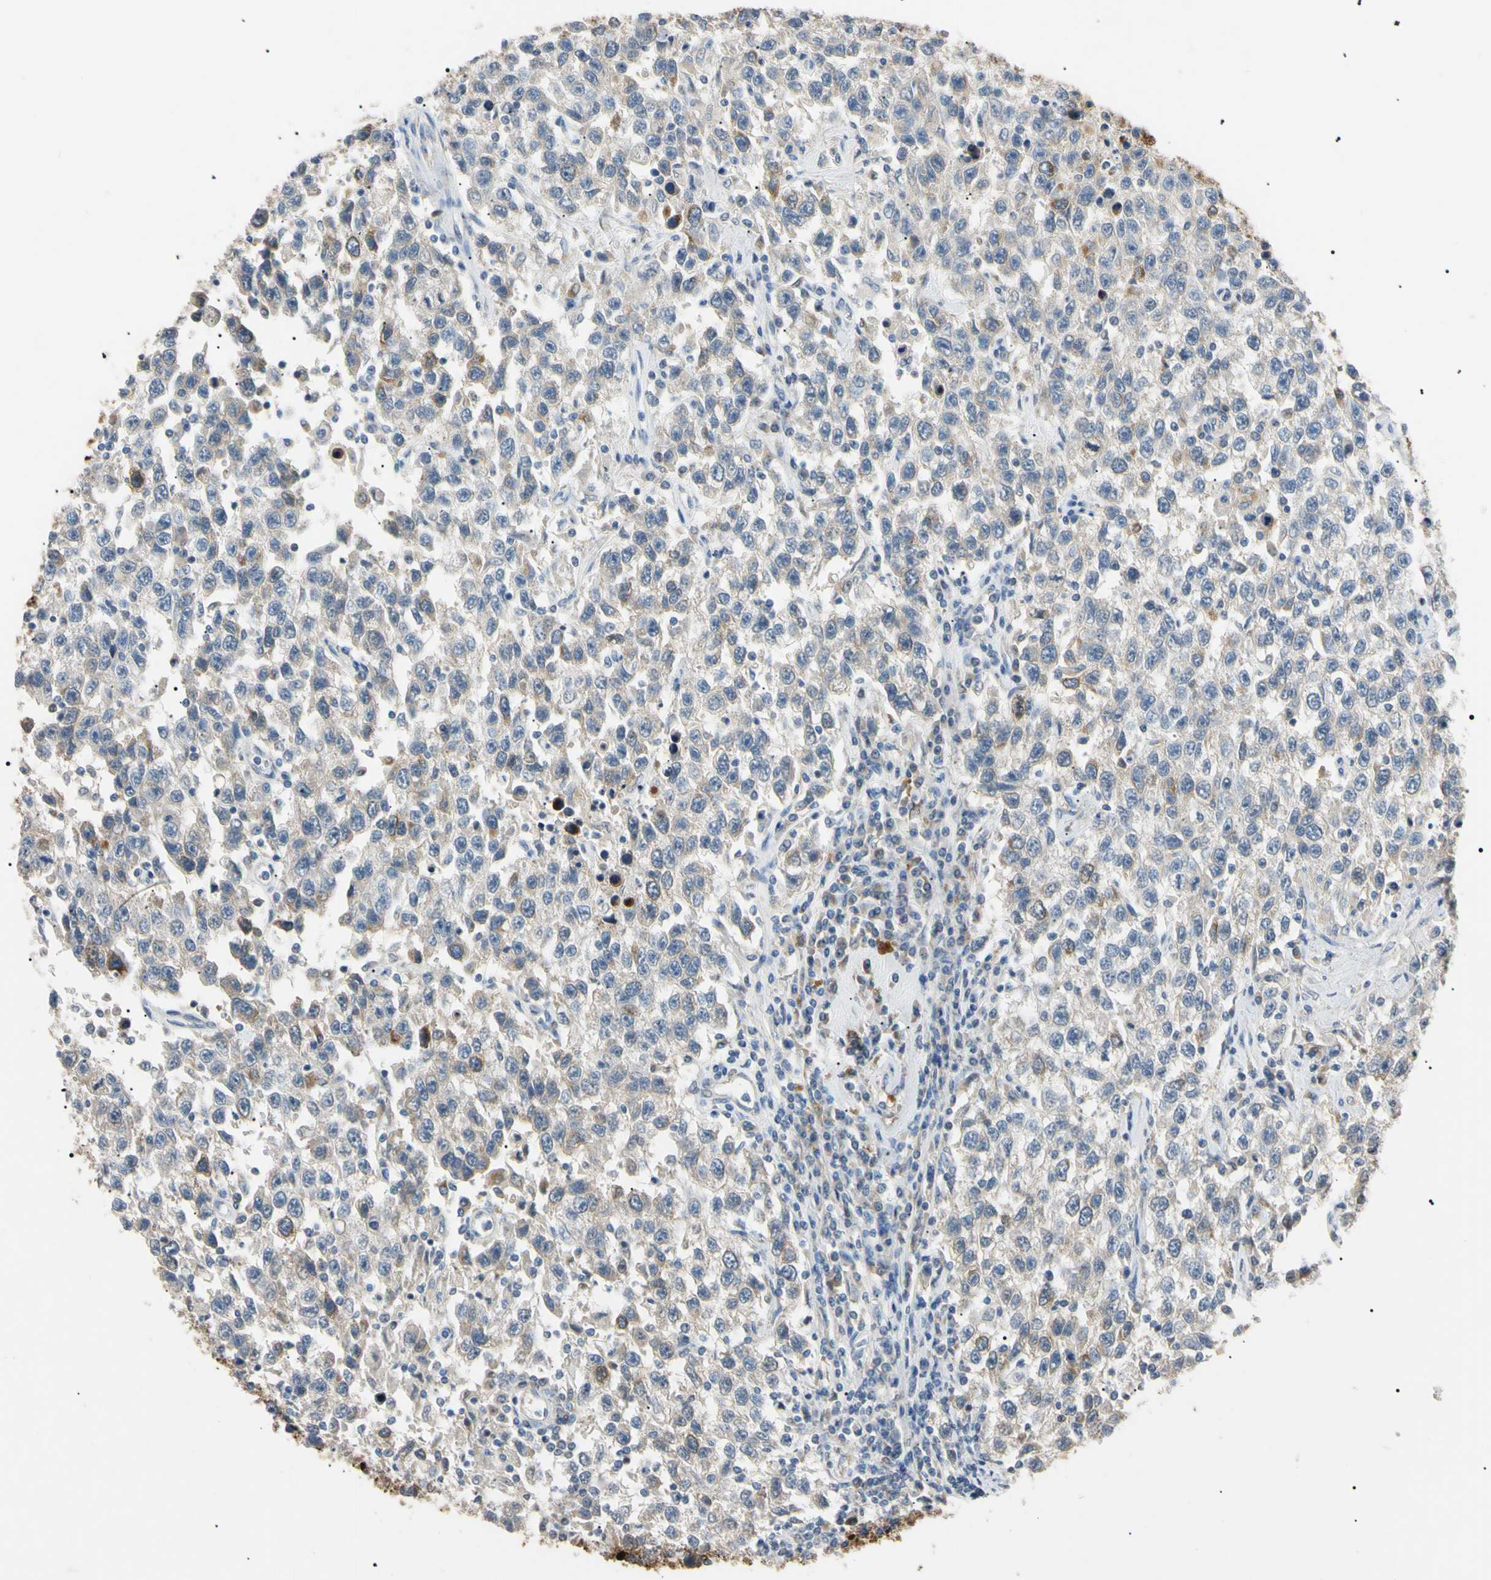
{"staining": {"intensity": "weak", "quantity": "25%-75%", "location": "cytoplasmic/membranous"}, "tissue": "testis cancer", "cell_type": "Tumor cells", "image_type": "cancer", "snomed": [{"axis": "morphology", "description": "Seminoma, NOS"}, {"axis": "topography", "description": "Testis"}], "caption": "About 25%-75% of tumor cells in testis seminoma demonstrate weak cytoplasmic/membranous protein expression as visualized by brown immunohistochemical staining.", "gene": "CGB3", "patient": {"sex": "male", "age": 41}}